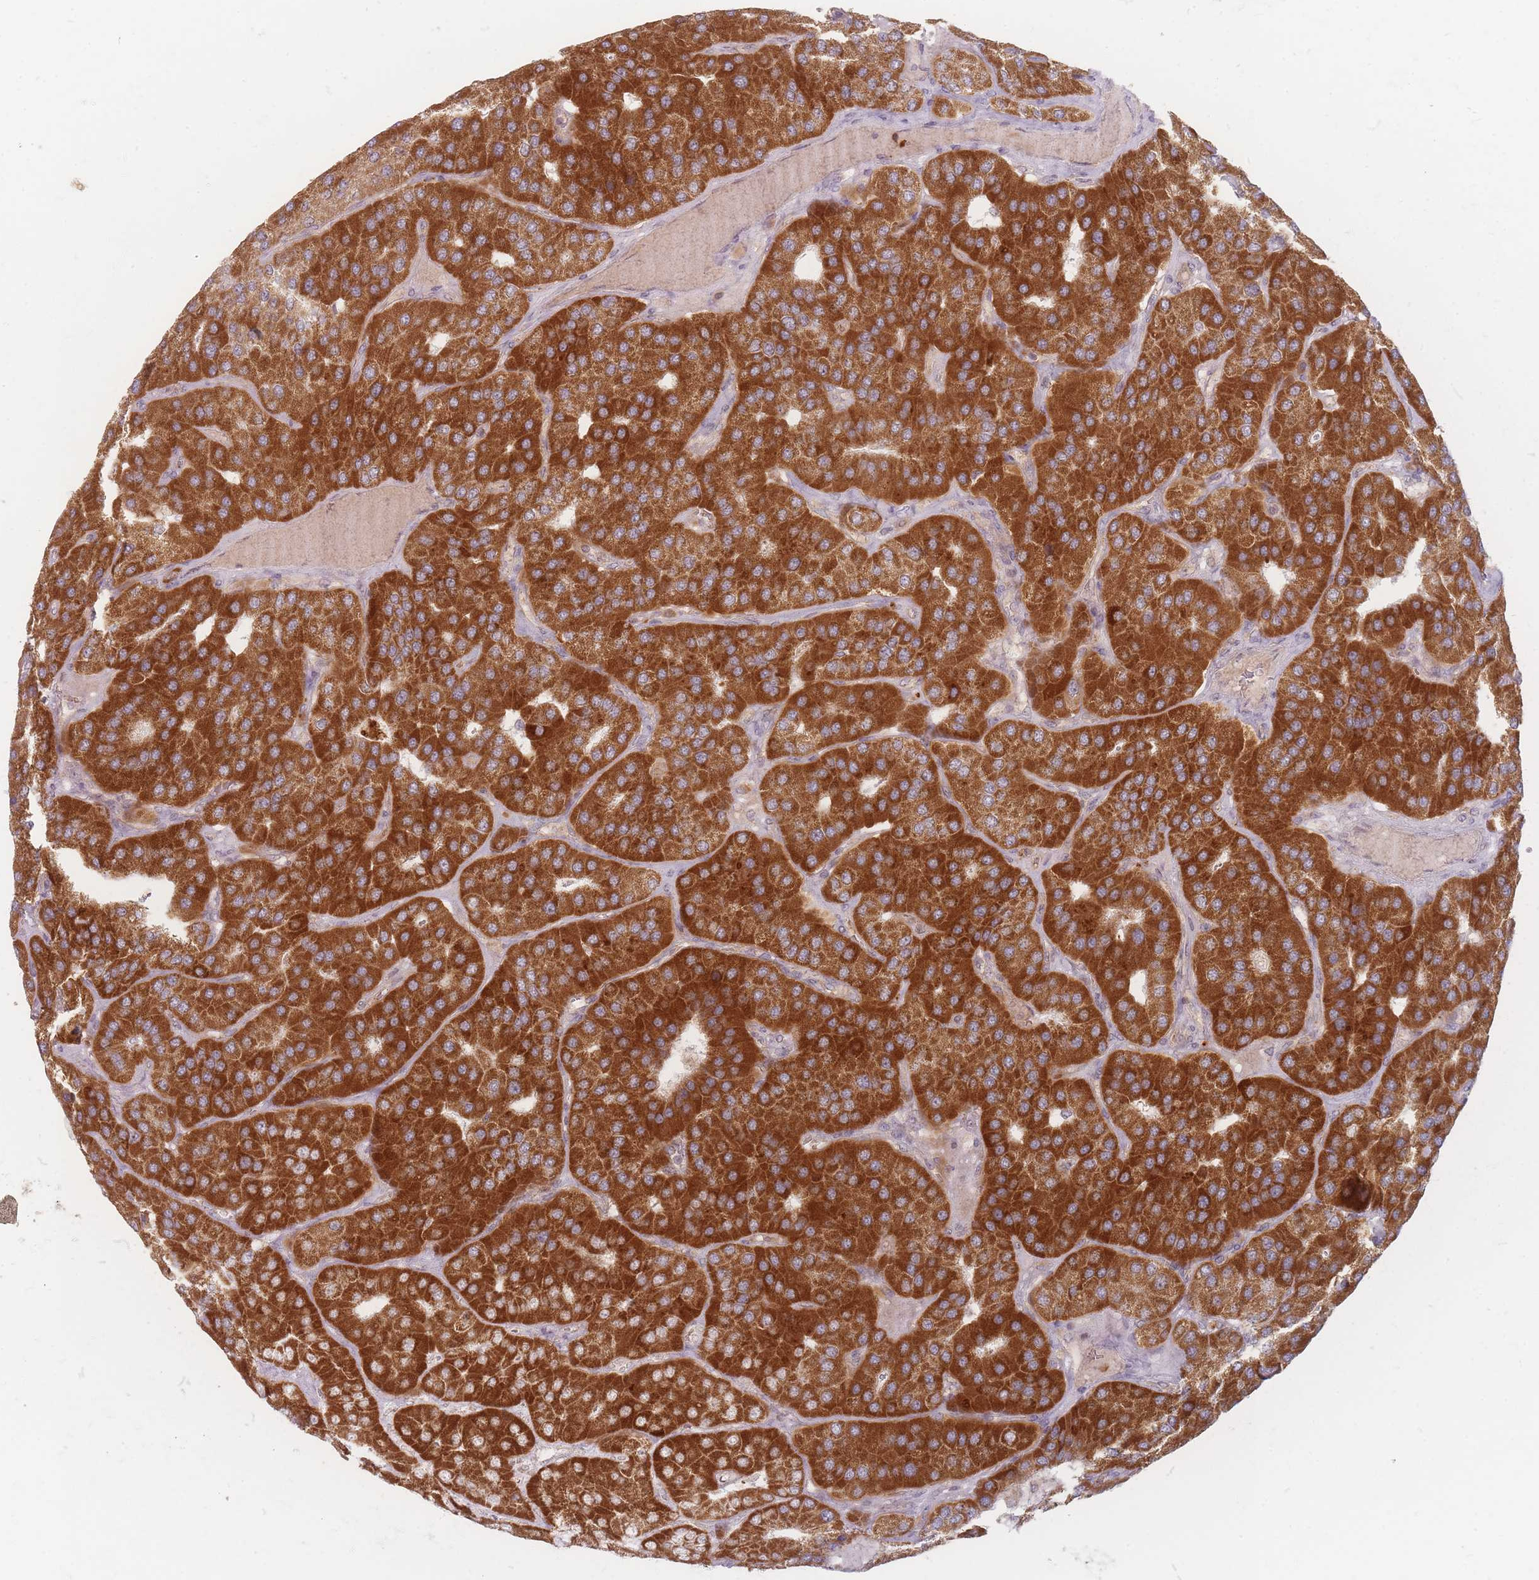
{"staining": {"intensity": "strong", "quantity": ">75%", "location": "cytoplasmic/membranous"}, "tissue": "parathyroid gland", "cell_type": "Glandular cells", "image_type": "normal", "snomed": [{"axis": "morphology", "description": "Normal tissue, NOS"}, {"axis": "morphology", "description": "Adenoma, NOS"}, {"axis": "topography", "description": "Parathyroid gland"}], "caption": "Protein analysis of unremarkable parathyroid gland displays strong cytoplasmic/membranous positivity in approximately >75% of glandular cells.", "gene": "CHCHD7", "patient": {"sex": "female", "age": 86}}